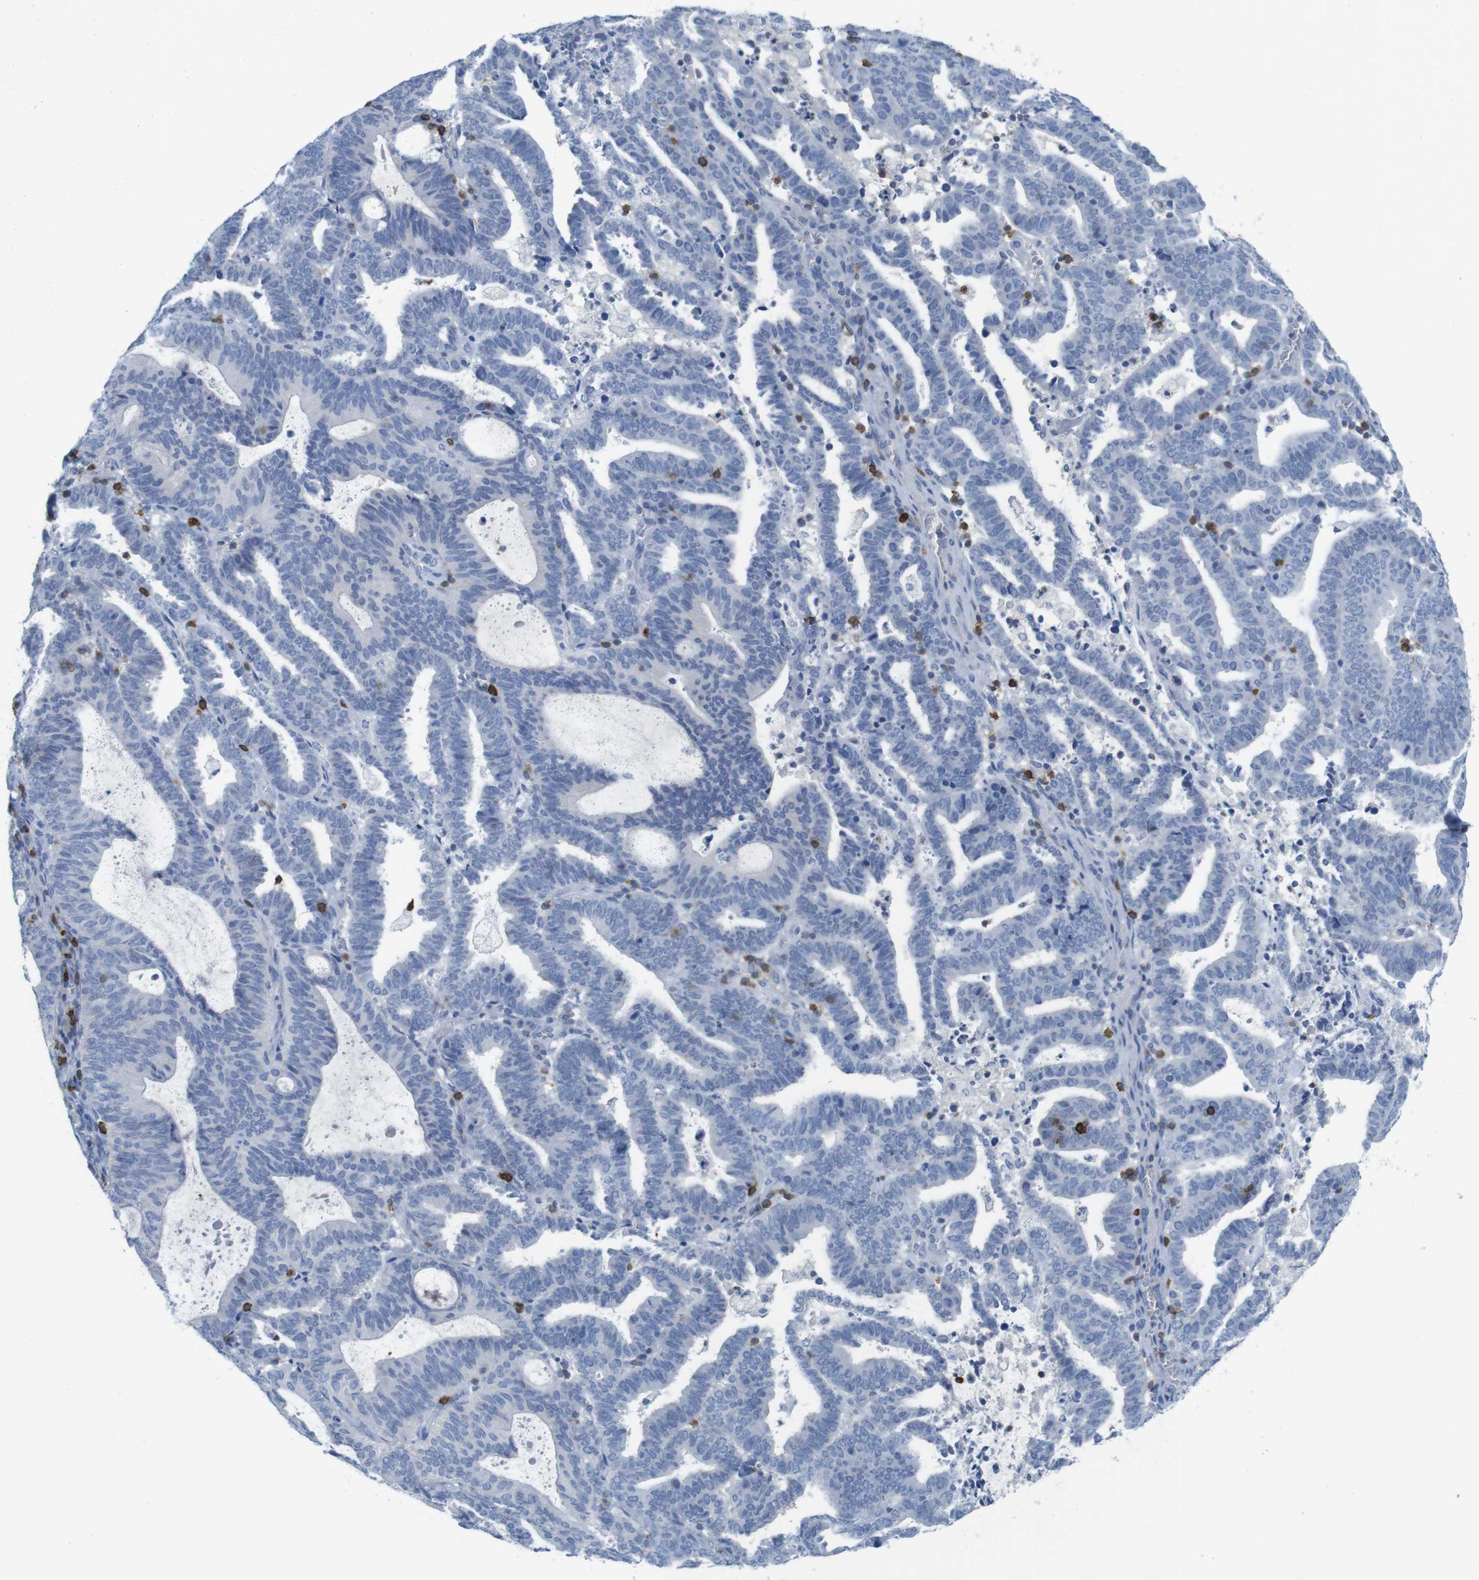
{"staining": {"intensity": "negative", "quantity": "none", "location": "none"}, "tissue": "endometrial cancer", "cell_type": "Tumor cells", "image_type": "cancer", "snomed": [{"axis": "morphology", "description": "Adenocarcinoma, NOS"}, {"axis": "topography", "description": "Uterus"}], "caption": "Immunohistochemistry of human endometrial cancer (adenocarcinoma) shows no positivity in tumor cells.", "gene": "CD5", "patient": {"sex": "female", "age": 83}}